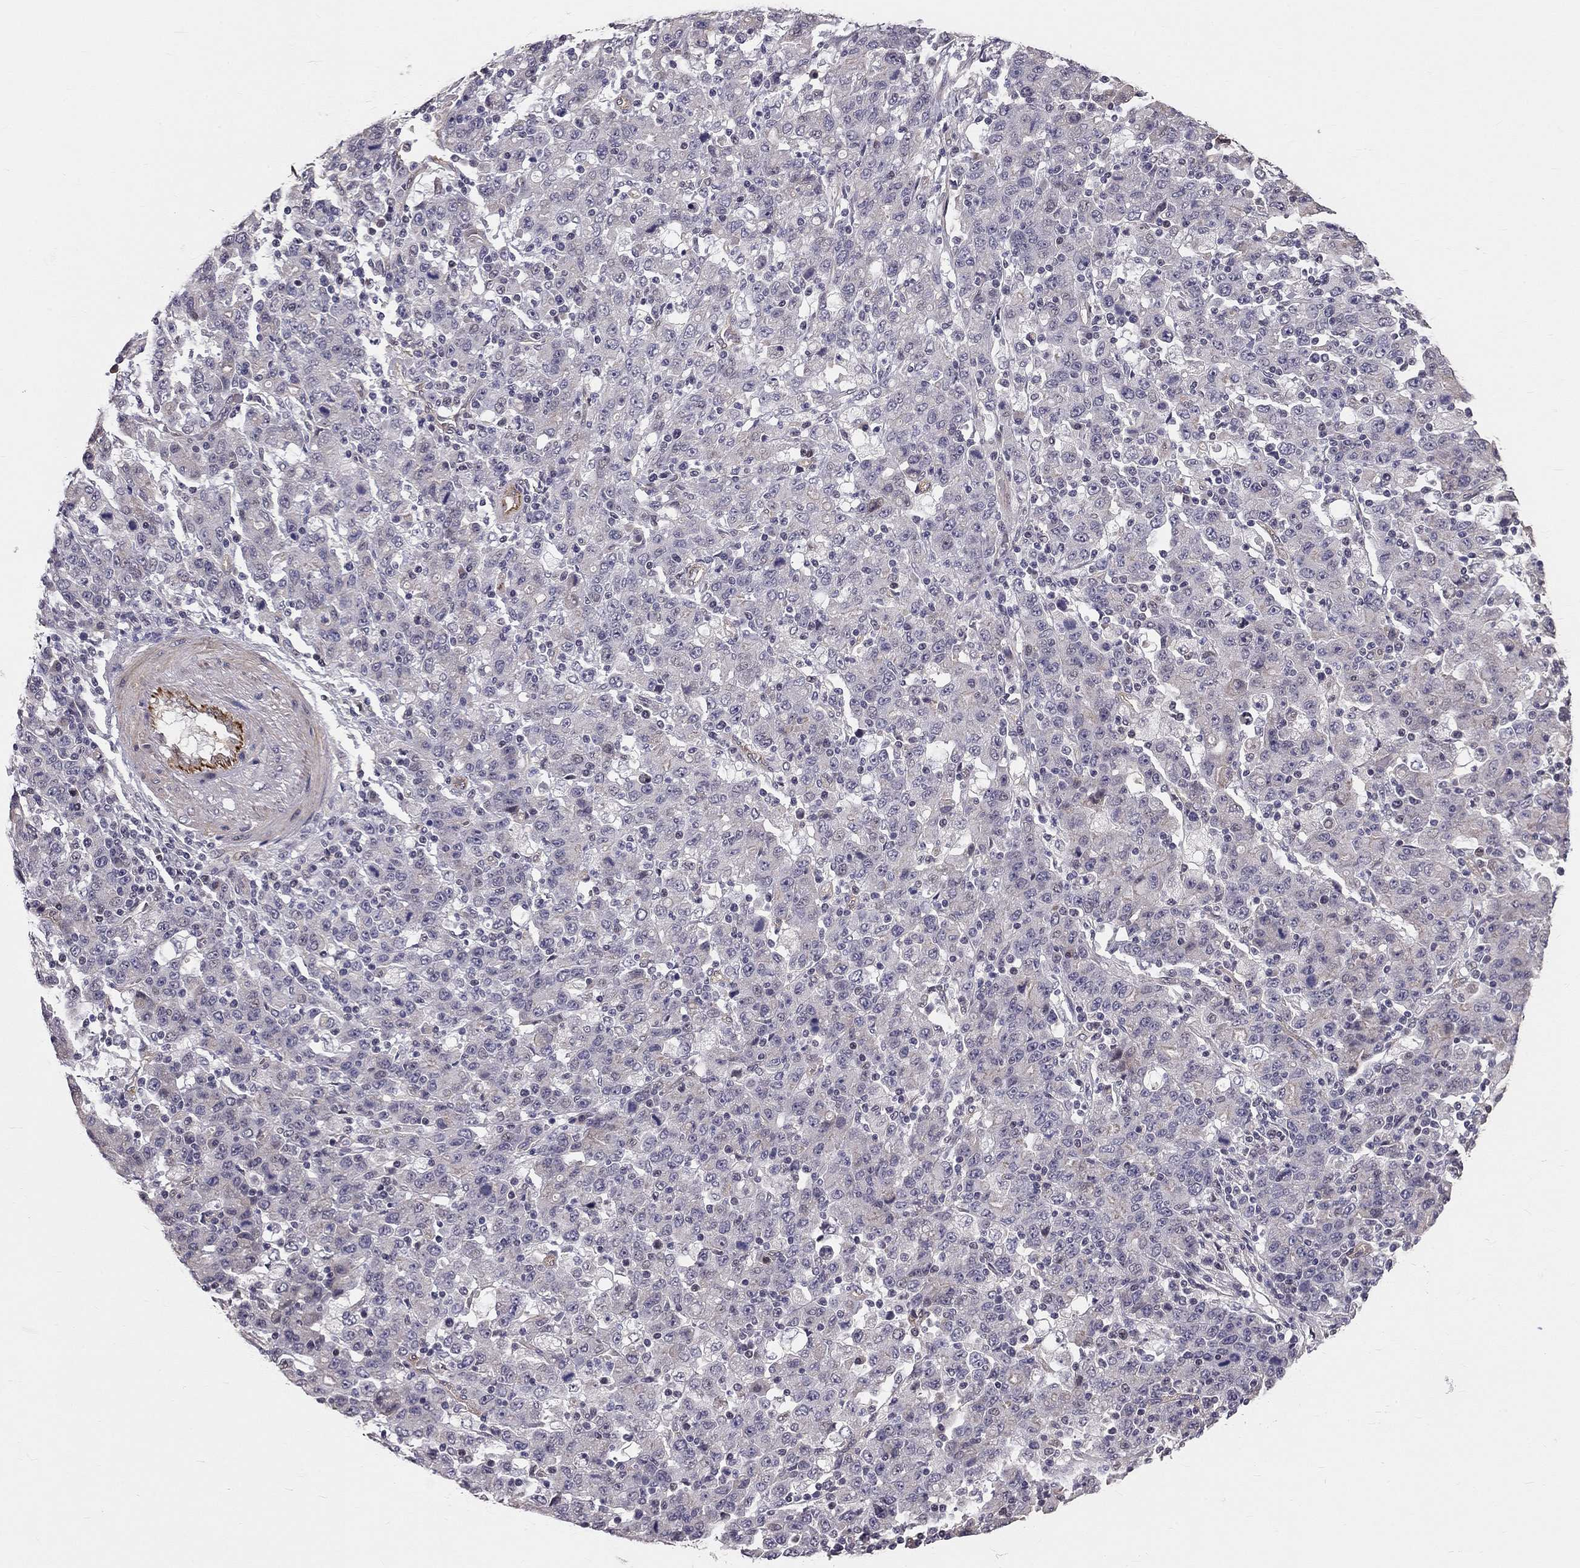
{"staining": {"intensity": "negative", "quantity": "none", "location": "none"}, "tissue": "stomach cancer", "cell_type": "Tumor cells", "image_type": "cancer", "snomed": [{"axis": "morphology", "description": "Adenocarcinoma, NOS"}, {"axis": "topography", "description": "Stomach, upper"}], "caption": "Tumor cells show no significant protein expression in stomach cancer.", "gene": "GJB4", "patient": {"sex": "male", "age": 69}}